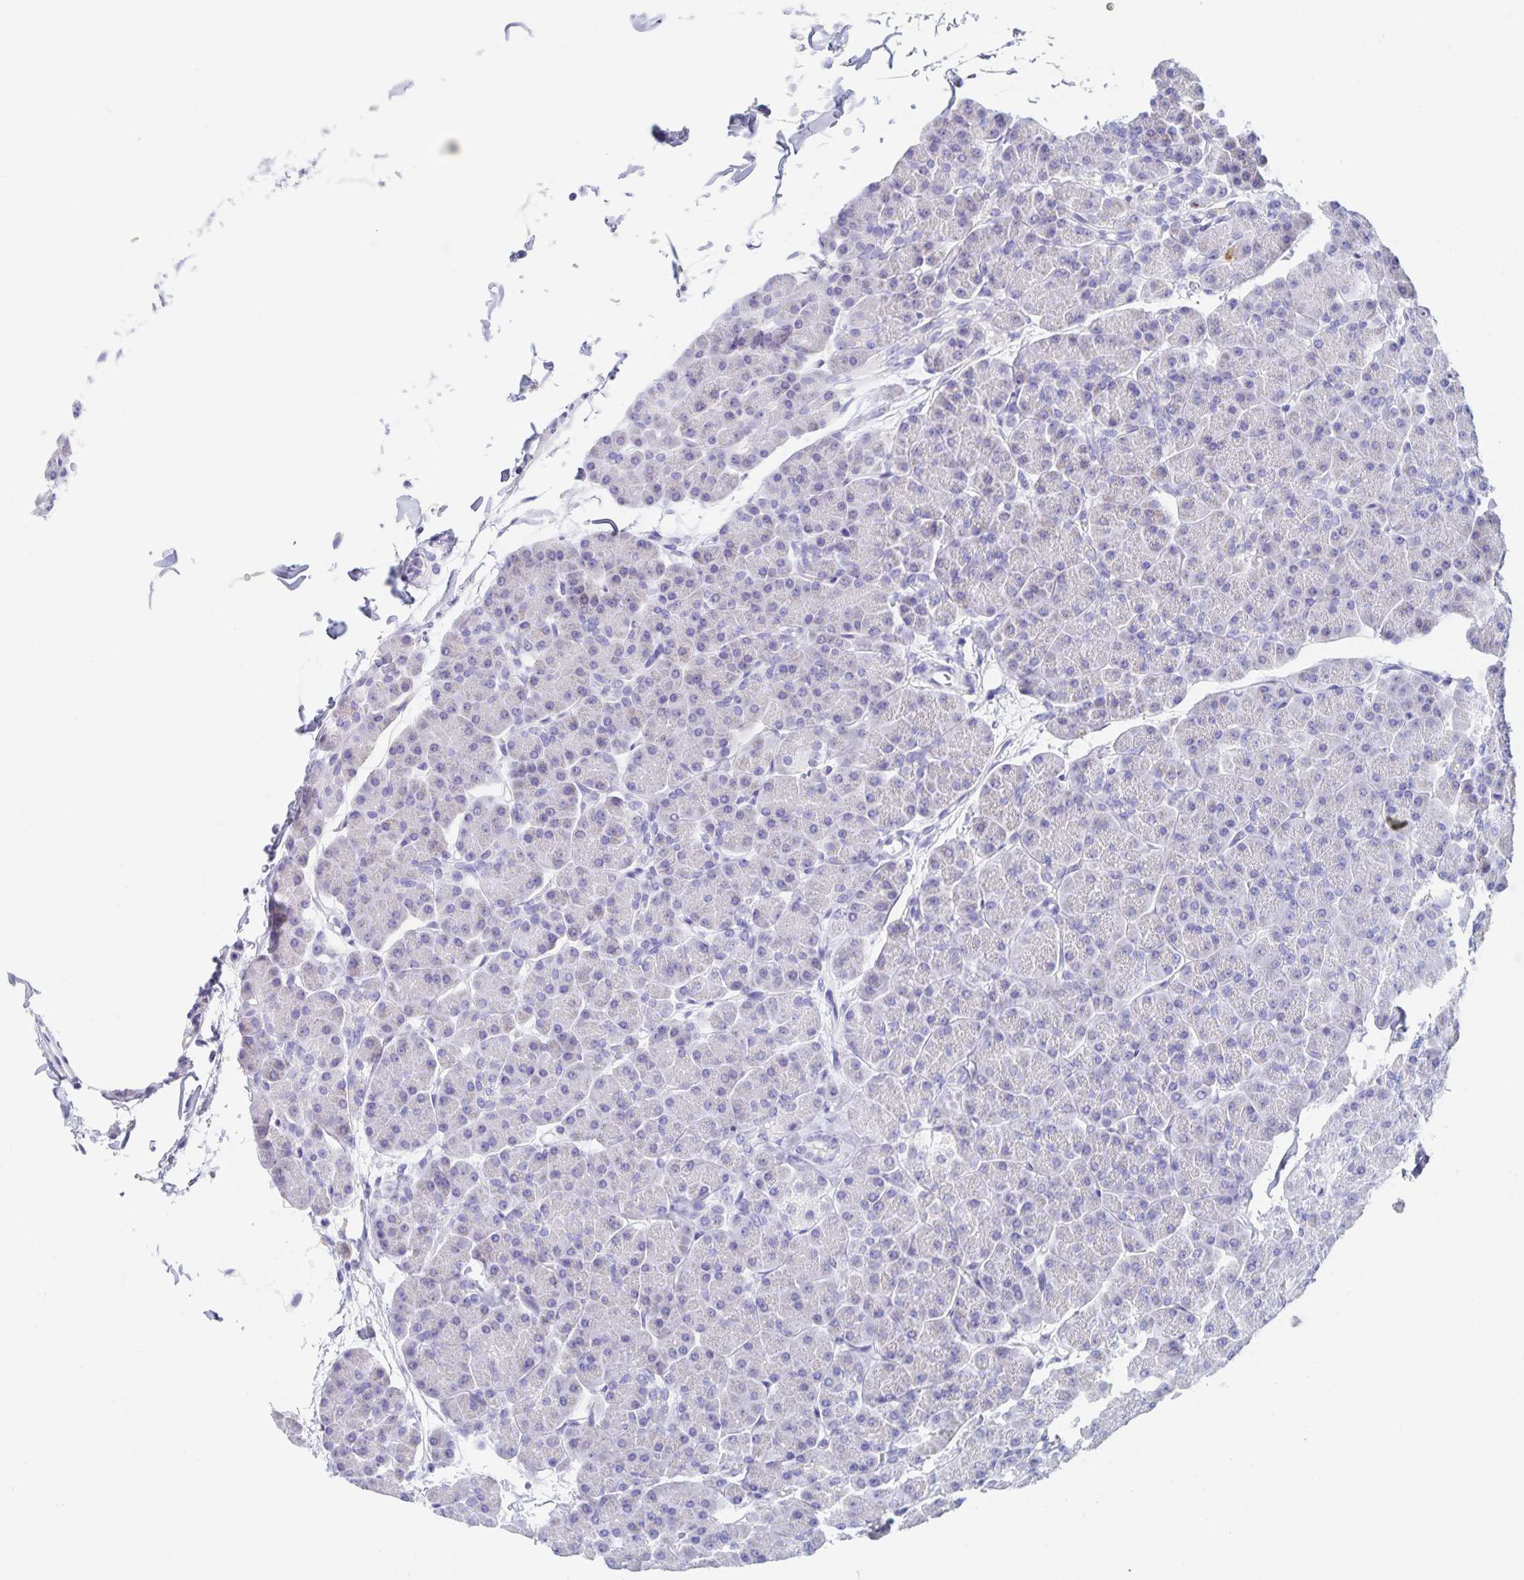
{"staining": {"intensity": "negative", "quantity": "none", "location": "none"}, "tissue": "pancreas", "cell_type": "Exocrine glandular cells", "image_type": "normal", "snomed": [{"axis": "morphology", "description": "Normal tissue, NOS"}, {"axis": "topography", "description": "Pancreas"}, {"axis": "topography", "description": "Peripheral nerve tissue"}], "caption": "The image displays no significant expression in exocrine glandular cells of pancreas.", "gene": "DMBT1", "patient": {"sex": "male", "age": 54}}